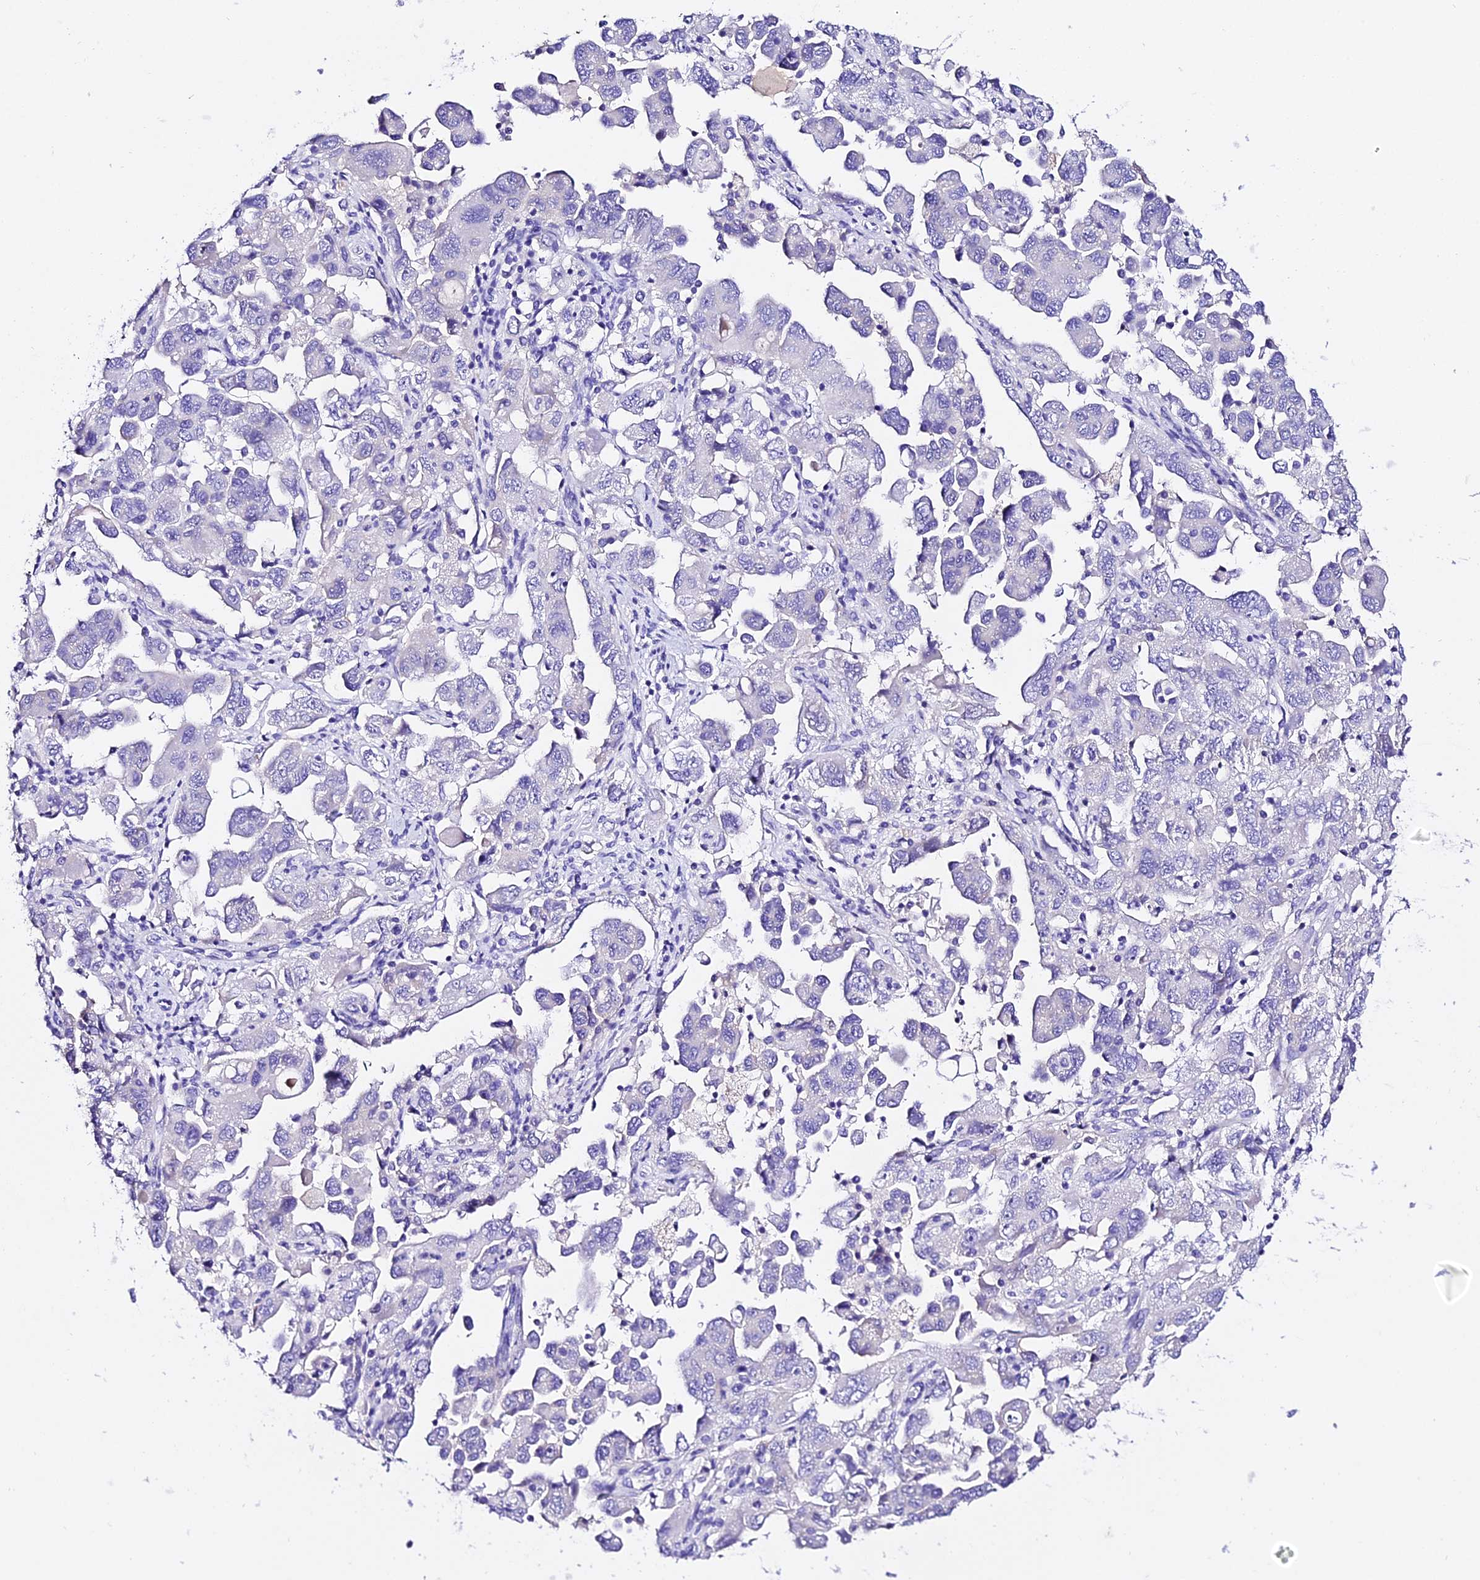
{"staining": {"intensity": "negative", "quantity": "none", "location": "none"}, "tissue": "ovarian cancer", "cell_type": "Tumor cells", "image_type": "cancer", "snomed": [{"axis": "morphology", "description": "Carcinoma, NOS"}, {"axis": "morphology", "description": "Cystadenocarcinoma, serous, NOS"}, {"axis": "topography", "description": "Ovary"}], "caption": "Tumor cells are negative for protein expression in human carcinoma (ovarian).", "gene": "TMEM117", "patient": {"sex": "female", "age": 69}}